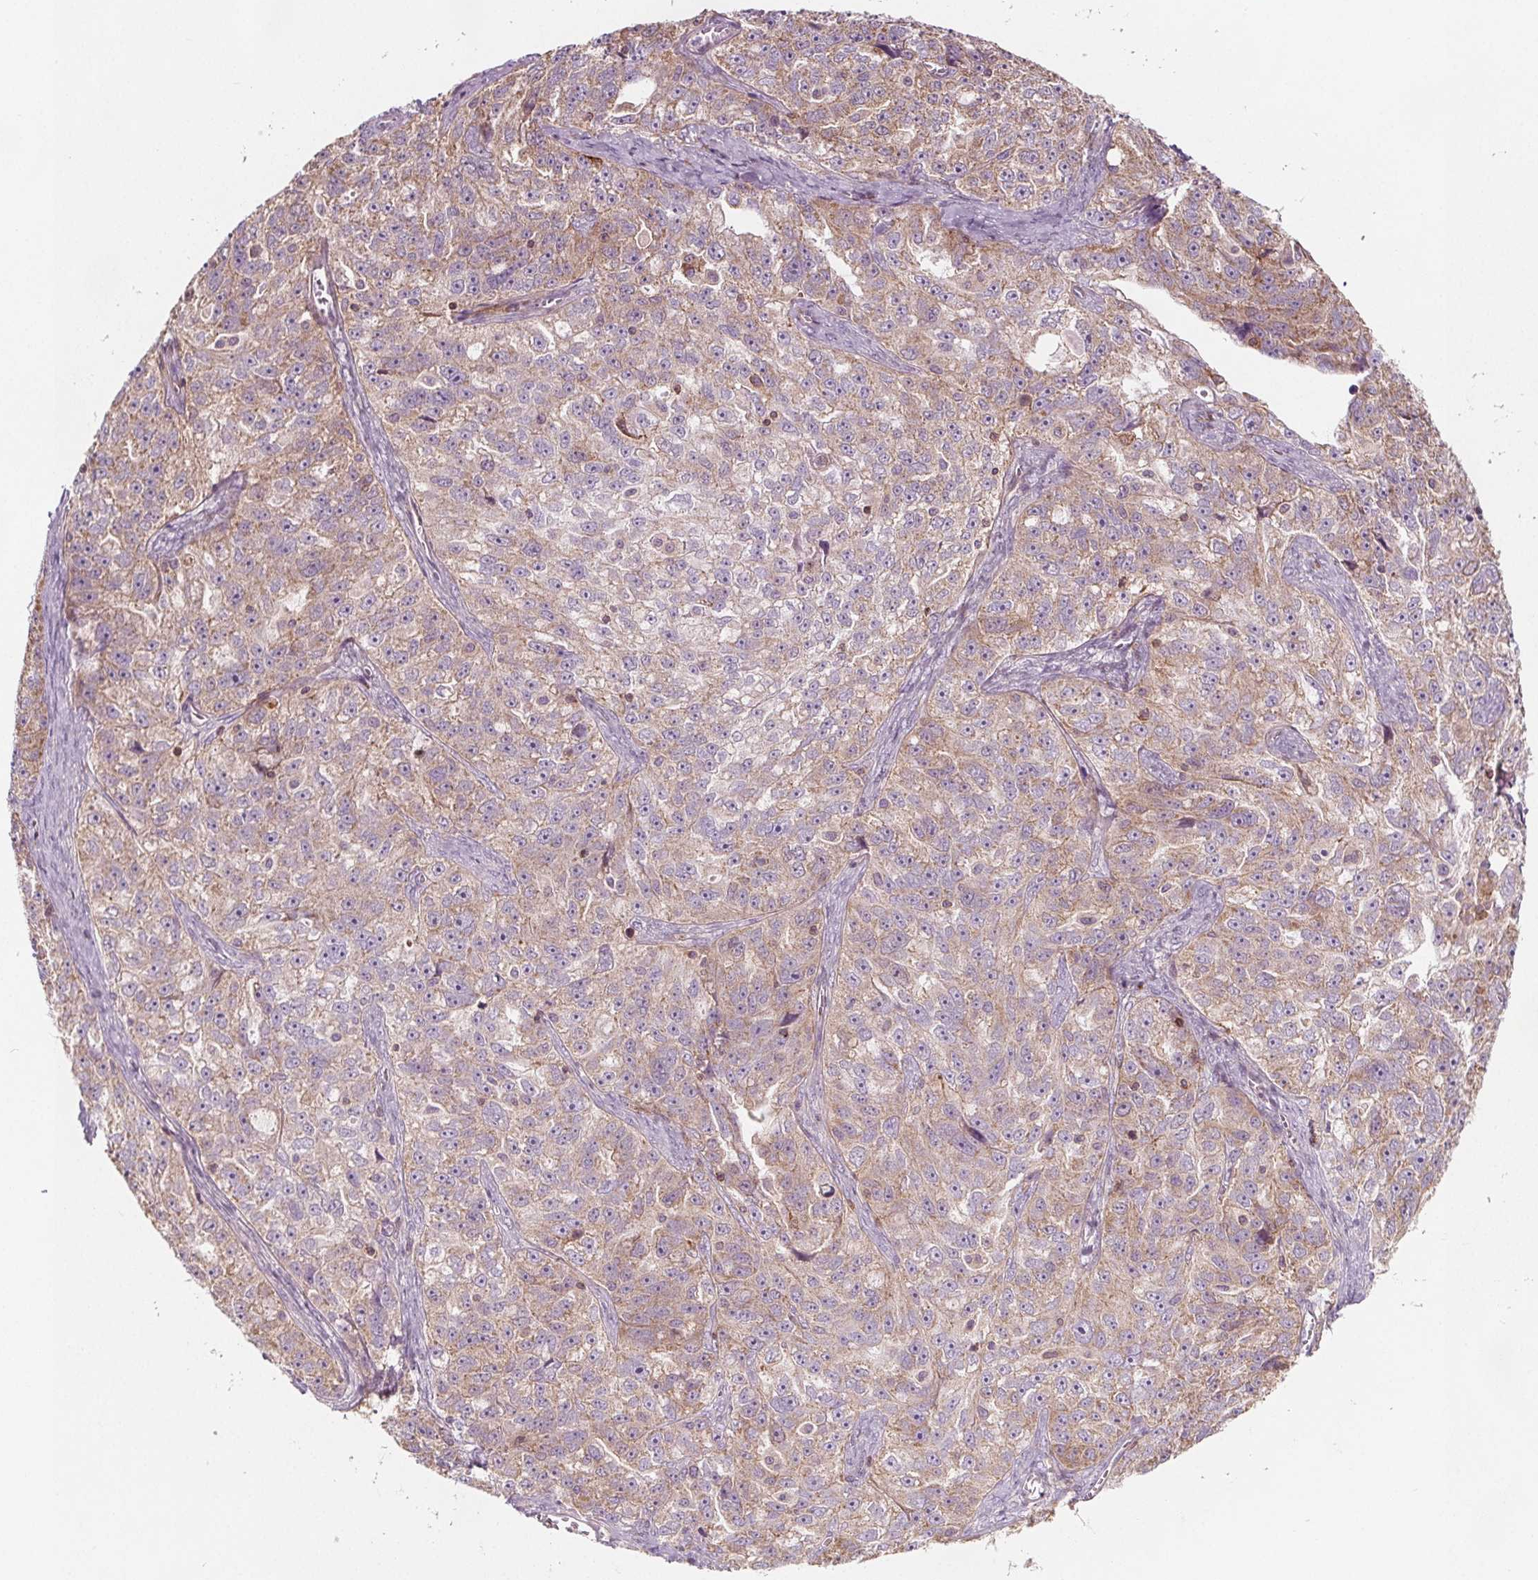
{"staining": {"intensity": "weak", "quantity": ">75%", "location": "cytoplasmic/membranous"}, "tissue": "ovarian cancer", "cell_type": "Tumor cells", "image_type": "cancer", "snomed": [{"axis": "morphology", "description": "Cystadenocarcinoma, serous, NOS"}, {"axis": "topography", "description": "Ovary"}], "caption": "Ovarian serous cystadenocarcinoma was stained to show a protein in brown. There is low levels of weak cytoplasmic/membranous positivity in approximately >75% of tumor cells.", "gene": "ADAM33", "patient": {"sex": "female", "age": 51}}